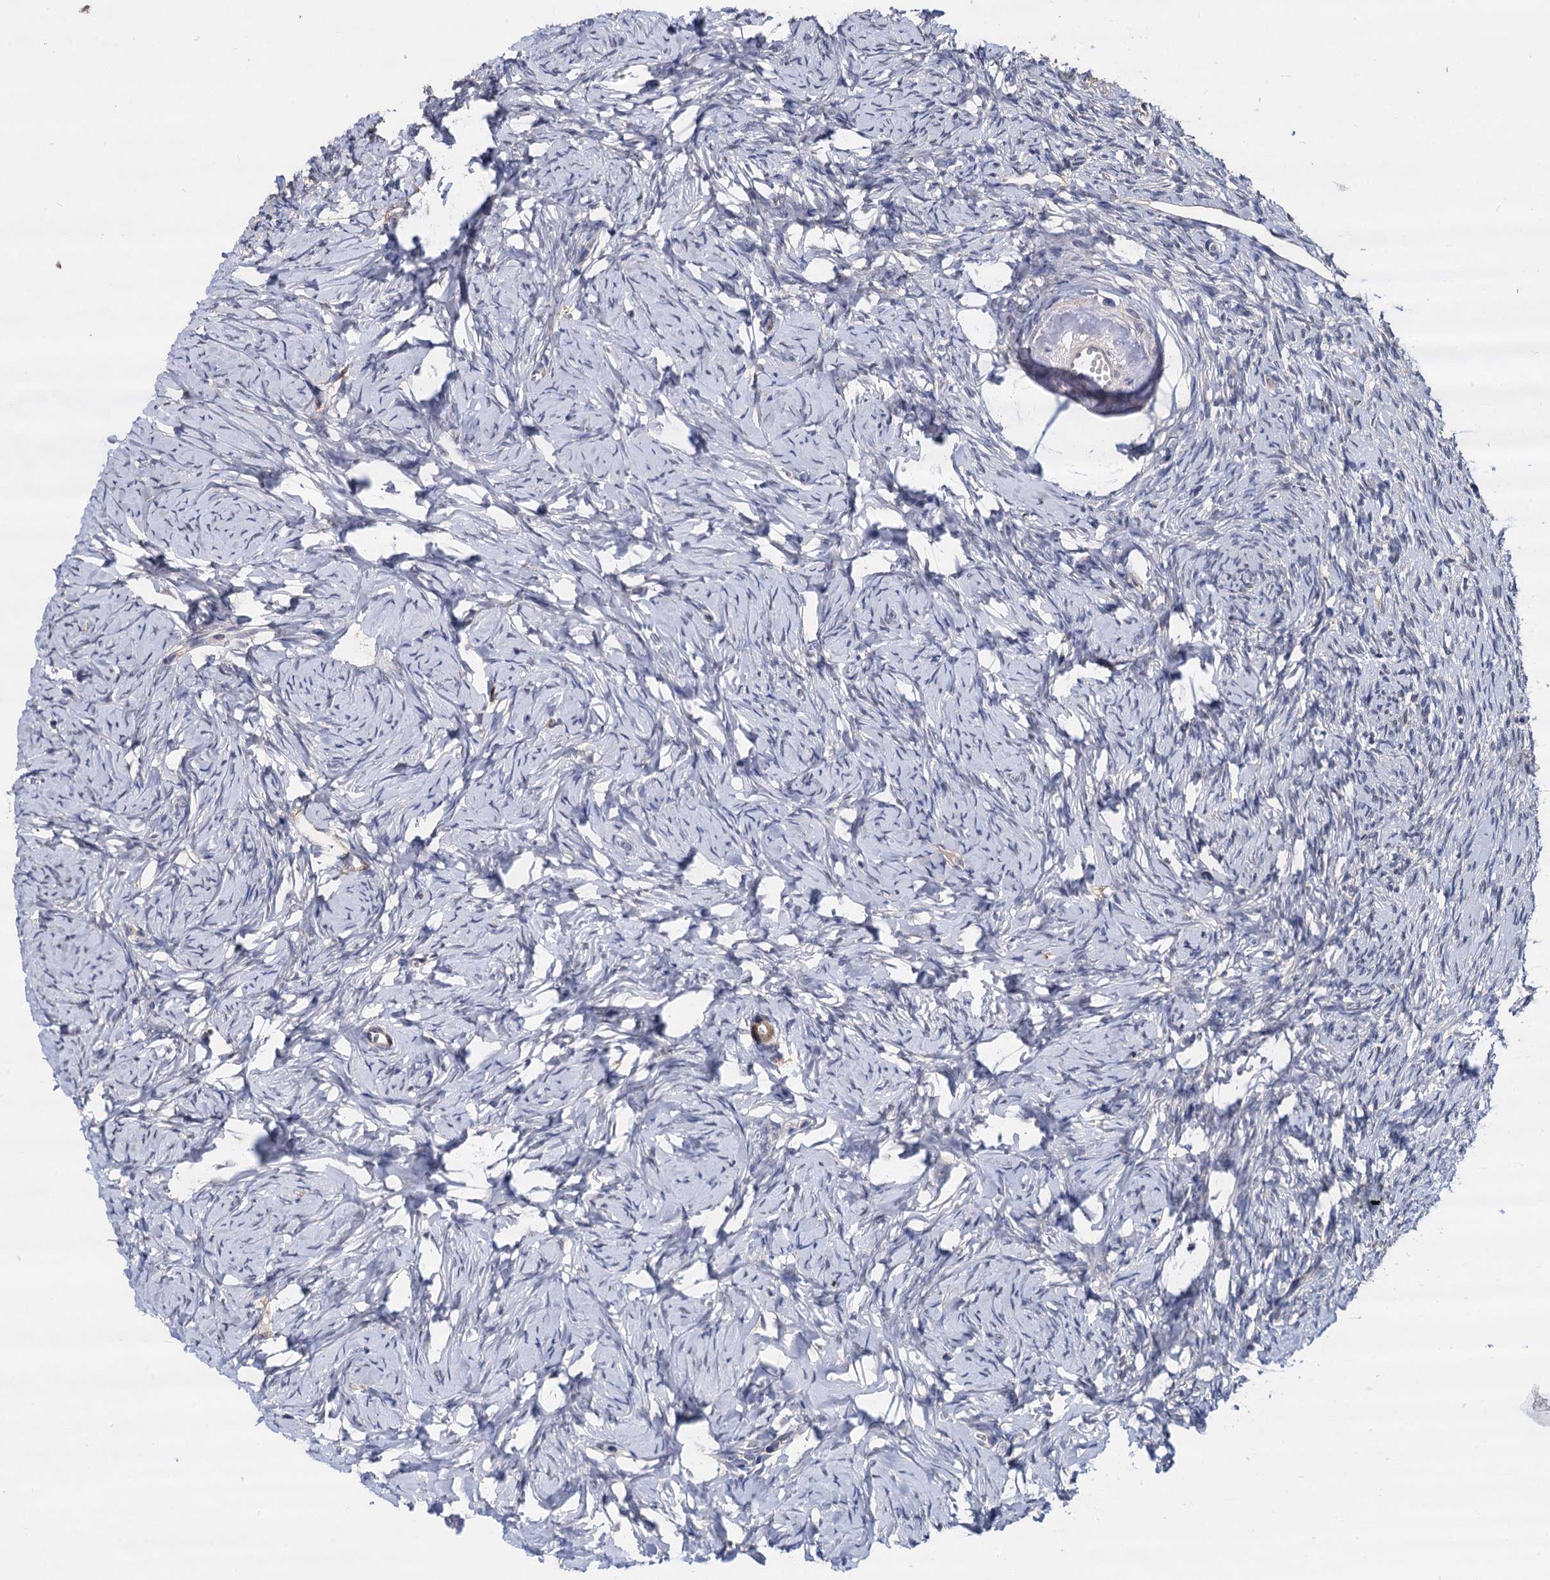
{"staining": {"intensity": "negative", "quantity": "none", "location": "none"}, "tissue": "ovary", "cell_type": "Ovarian stroma cells", "image_type": "normal", "snomed": [{"axis": "morphology", "description": "Normal tissue, NOS"}, {"axis": "topography", "description": "Ovary"}], "caption": "An IHC micrograph of unremarkable ovary is shown. There is no staining in ovarian stroma cells of ovary. (DAB immunohistochemistry with hematoxylin counter stain).", "gene": "PSMD4", "patient": {"sex": "female", "age": 51}}